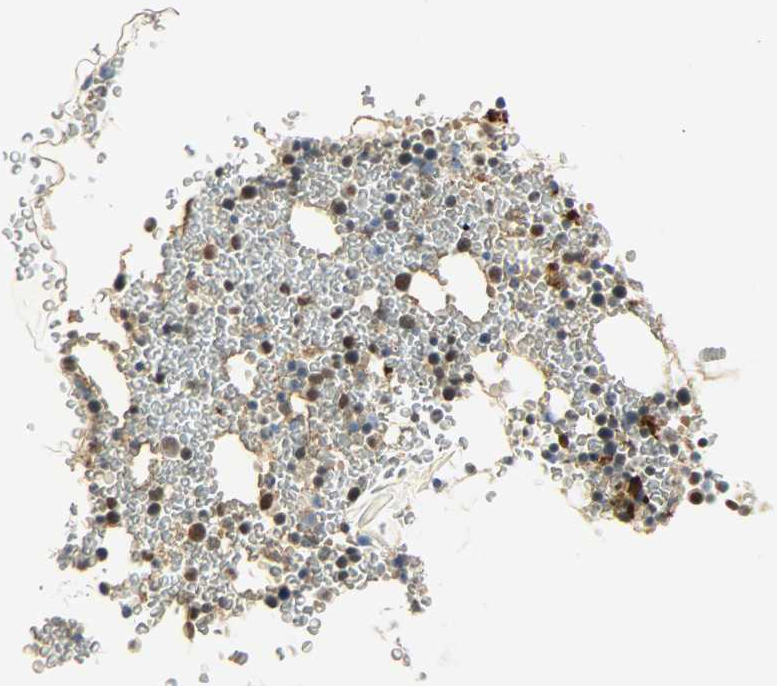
{"staining": {"intensity": "negative", "quantity": "none", "location": "none"}, "tissue": "bone marrow", "cell_type": "Hematopoietic cells", "image_type": "normal", "snomed": [{"axis": "morphology", "description": "Normal tissue, NOS"}, {"axis": "morphology", "description": "Inflammation, NOS"}, {"axis": "topography", "description": "Bone marrow"}], "caption": "IHC photomicrograph of normal bone marrow stained for a protein (brown), which demonstrates no positivity in hematopoietic cells.", "gene": "NGFR", "patient": {"sex": "male", "age": 22}}